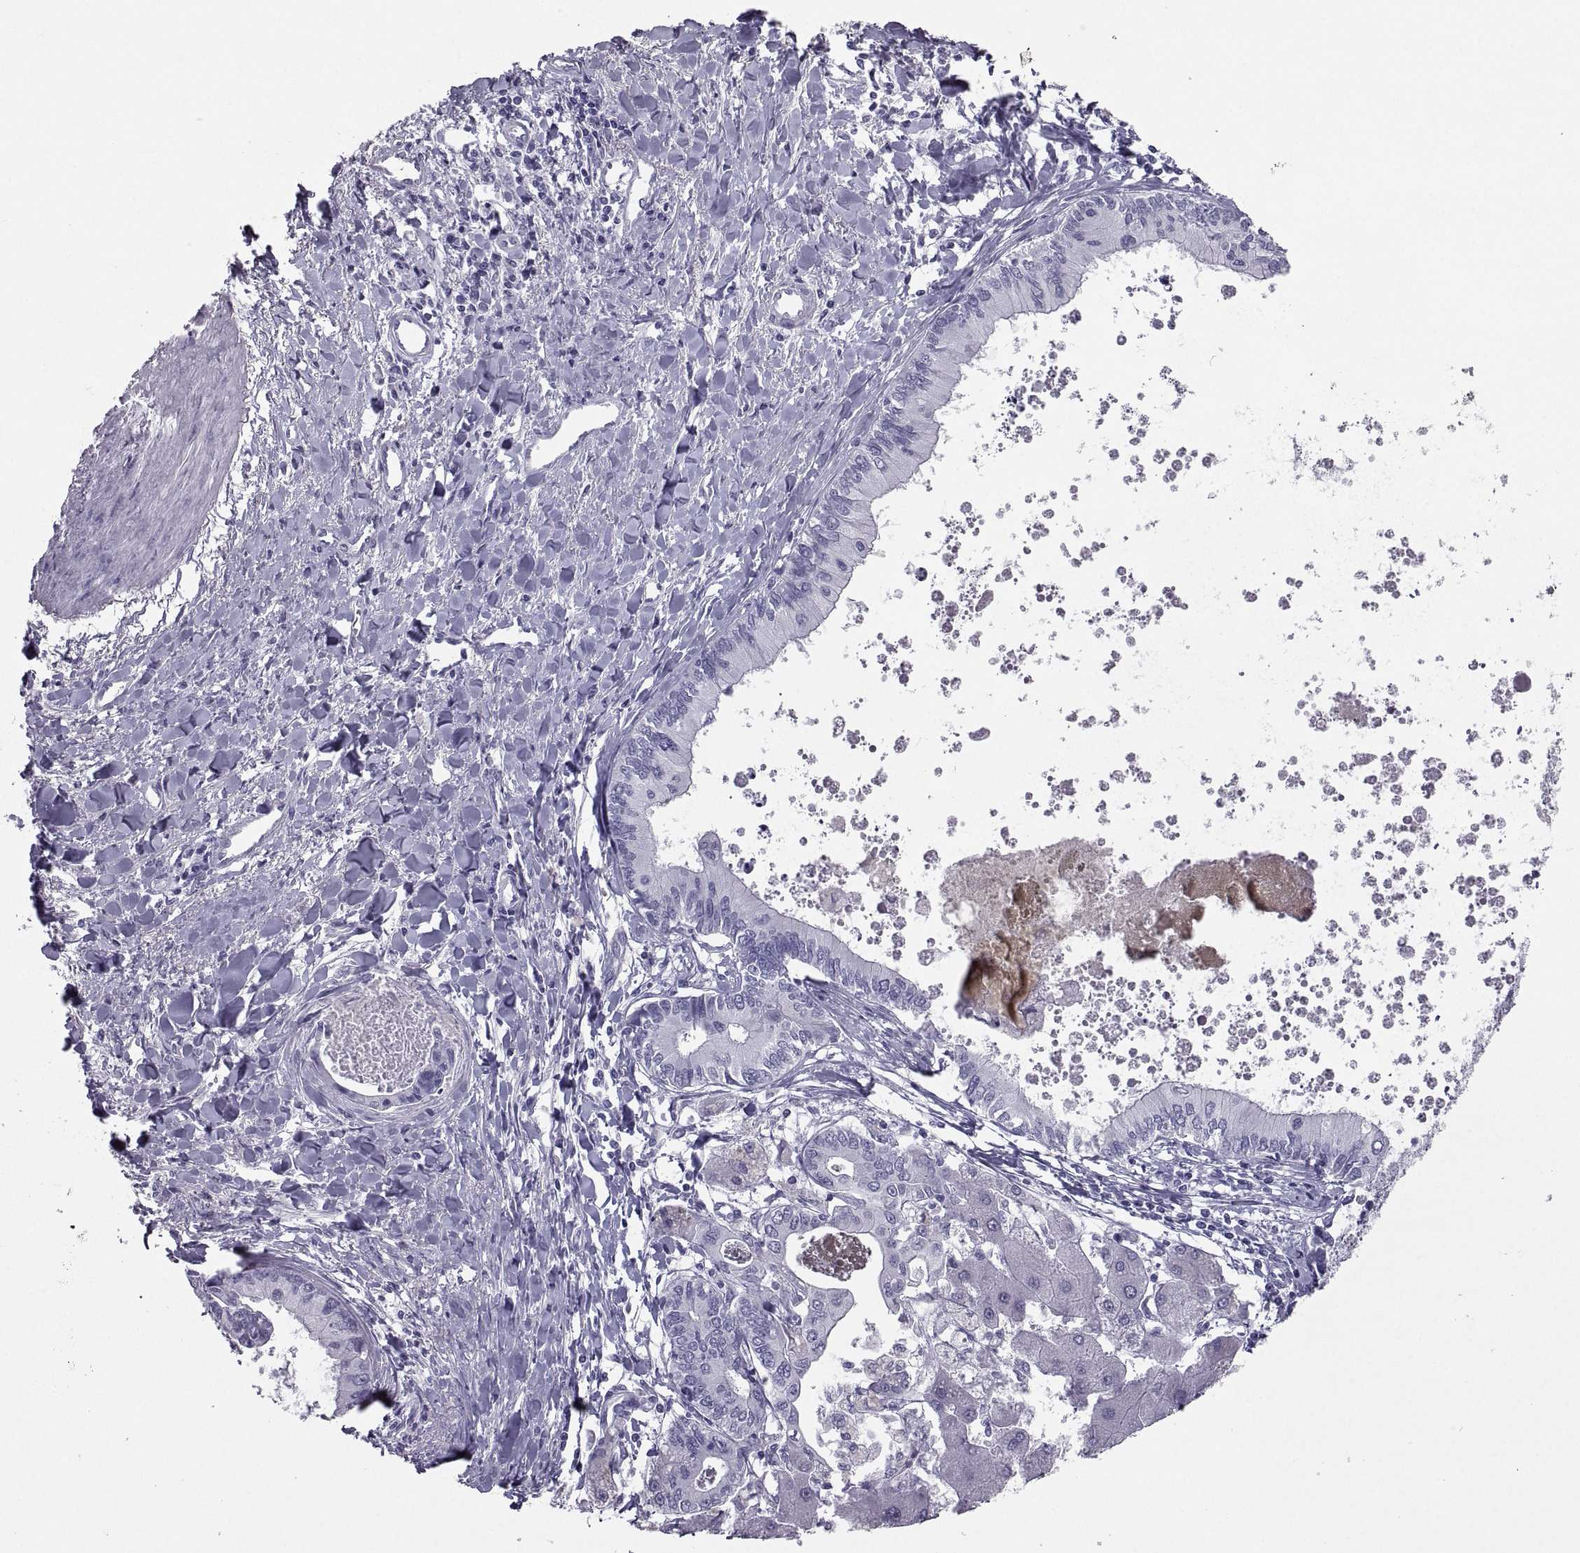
{"staining": {"intensity": "negative", "quantity": "none", "location": "none"}, "tissue": "liver cancer", "cell_type": "Tumor cells", "image_type": "cancer", "snomed": [{"axis": "morphology", "description": "Cholangiocarcinoma"}, {"axis": "topography", "description": "Liver"}], "caption": "Immunohistochemical staining of liver cholangiocarcinoma shows no significant staining in tumor cells.", "gene": "PCSK1N", "patient": {"sex": "male", "age": 66}}